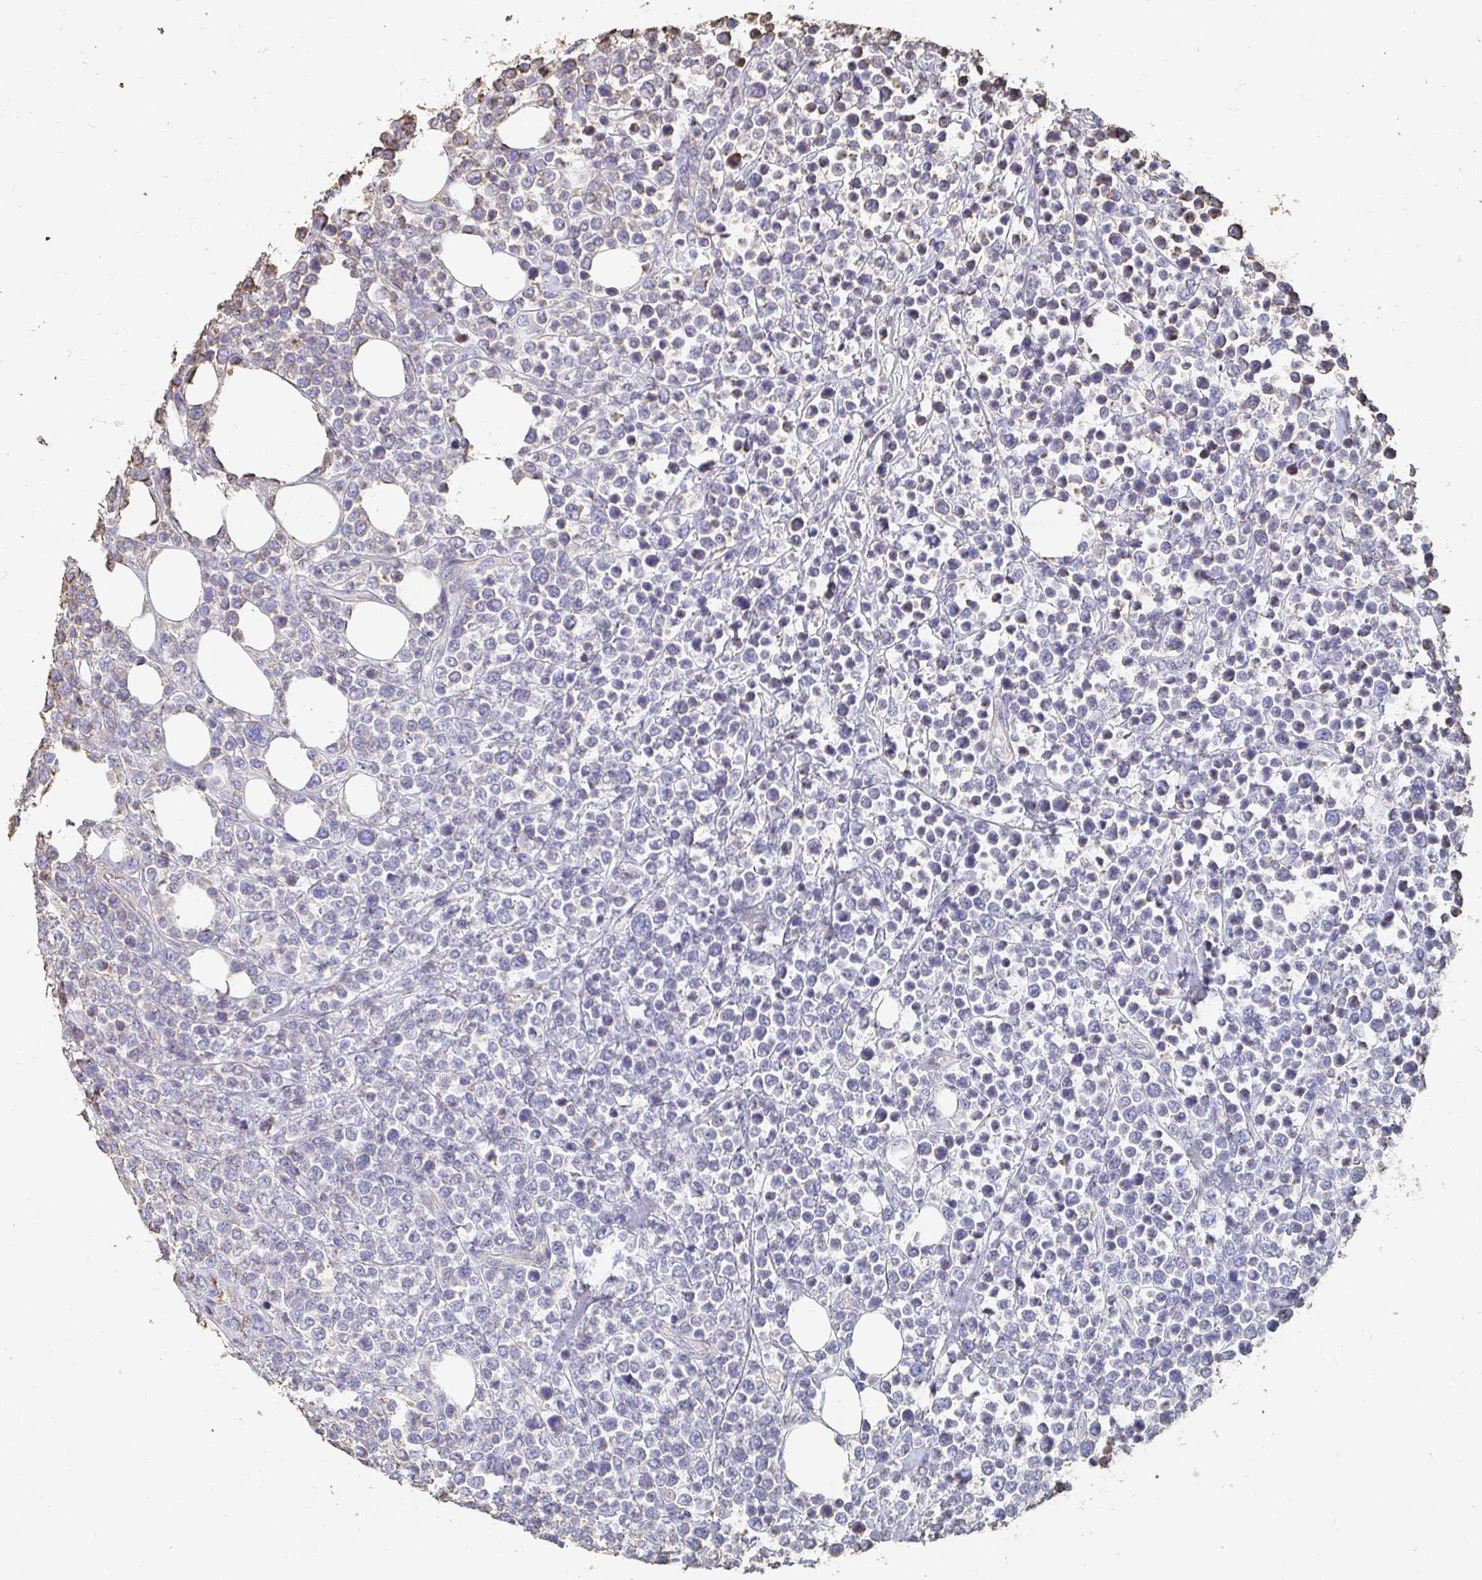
{"staining": {"intensity": "negative", "quantity": "none", "location": "none"}, "tissue": "lymphoma", "cell_type": "Tumor cells", "image_type": "cancer", "snomed": [{"axis": "morphology", "description": "Malignant lymphoma, non-Hodgkin's type, High grade"}, {"axis": "topography", "description": "Soft tissue"}], "caption": "IHC image of neoplastic tissue: high-grade malignant lymphoma, non-Hodgkin's type stained with DAB (3,3'-diaminobenzidine) exhibits no significant protein positivity in tumor cells.", "gene": "PTPN14", "patient": {"sex": "female", "age": 56}}